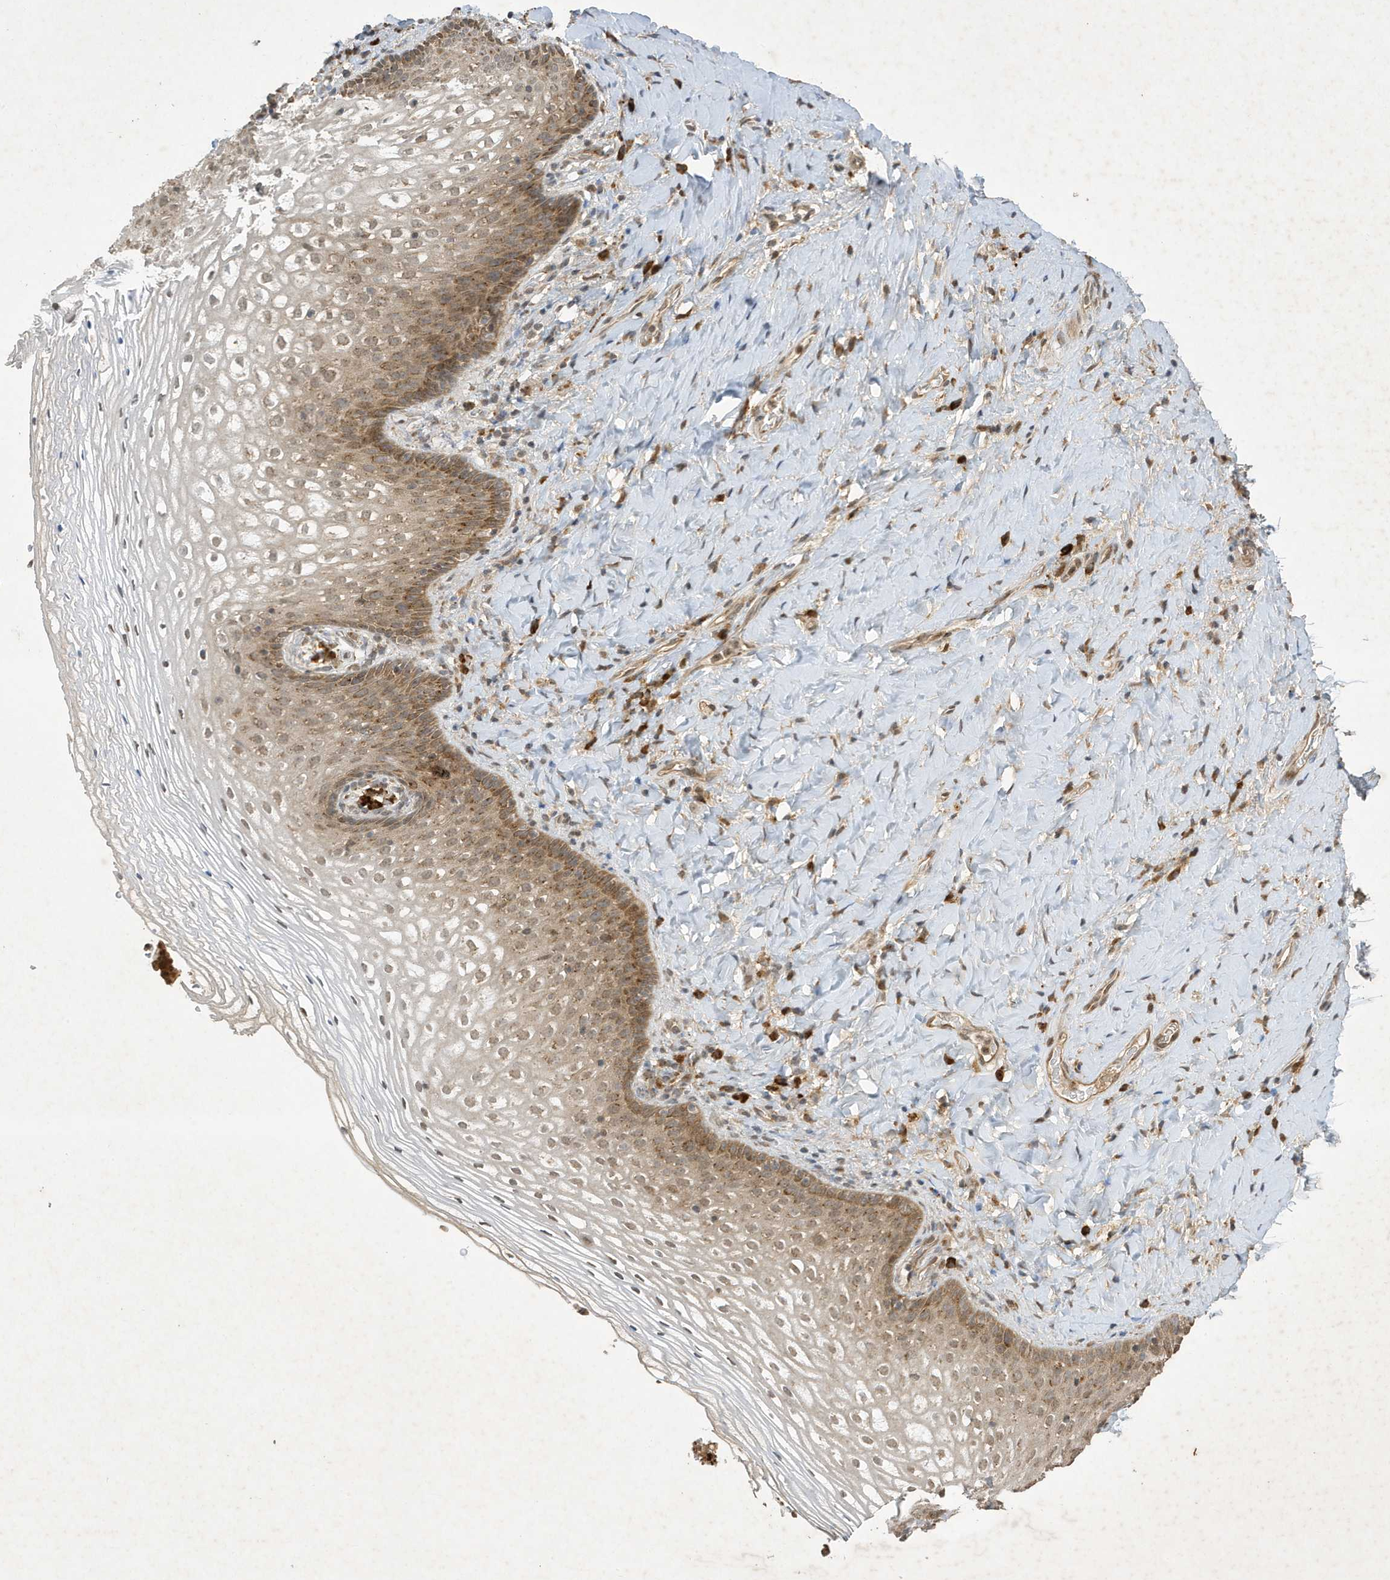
{"staining": {"intensity": "moderate", "quantity": ">75%", "location": "cytoplasmic/membranous,nuclear"}, "tissue": "vagina", "cell_type": "Squamous epithelial cells", "image_type": "normal", "snomed": [{"axis": "morphology", "description": "Normal tissue, NOS"}, {"axis": "topography", "description": "Vagina"}], "caption": "High-magnification brightfield microscopy of normal vagina stained with DAB (3,3'-diaminobenzidine) (brown) and counterstained with hematoxylin (blue). squamous epithelial cells exhibit moderate cytoplasmic/membranous,nuclear positivity is present in approximately>75% of cells.", "gene": "STX10", "patient": {"sex": "female", "age": 60}}